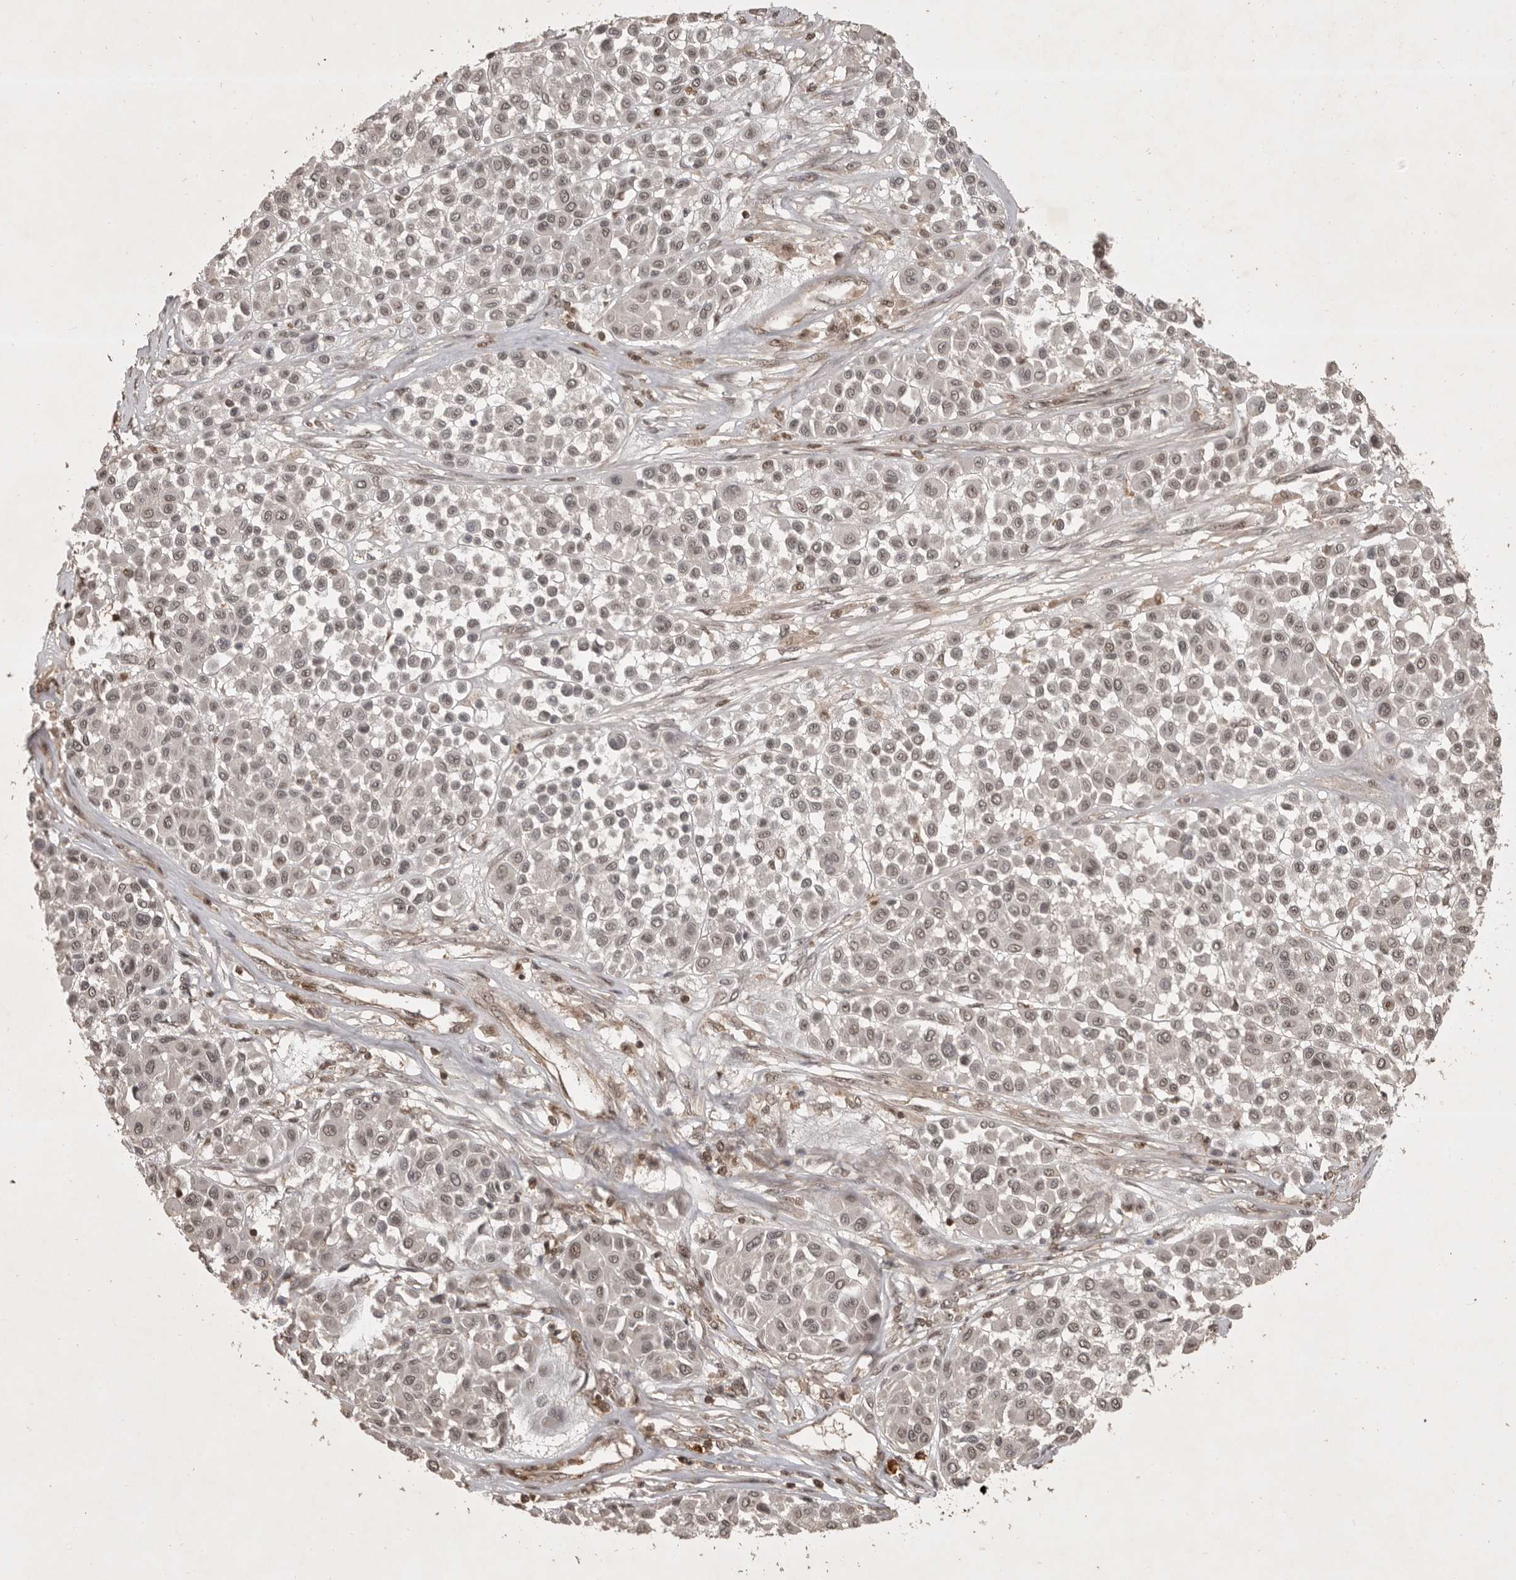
{"staining": {"intensity": "weak", "quantity": ">75%", "location": "nuclear"}, "tissue": "melanoma", "cell_type": "Tumor cells", "image_type": "cancer", "snomed": [{"axis": "morphology", "description": "Malignant melanoma, Metastatic site"}, {"axis": "topography", "description": "Soft tissue"}], "caption": "Human melanoma stained with a protein marker exhibits weak staining in tumor cells.", "gene": "CBLL1", "patient": {"sex": "male", "age": 41}}